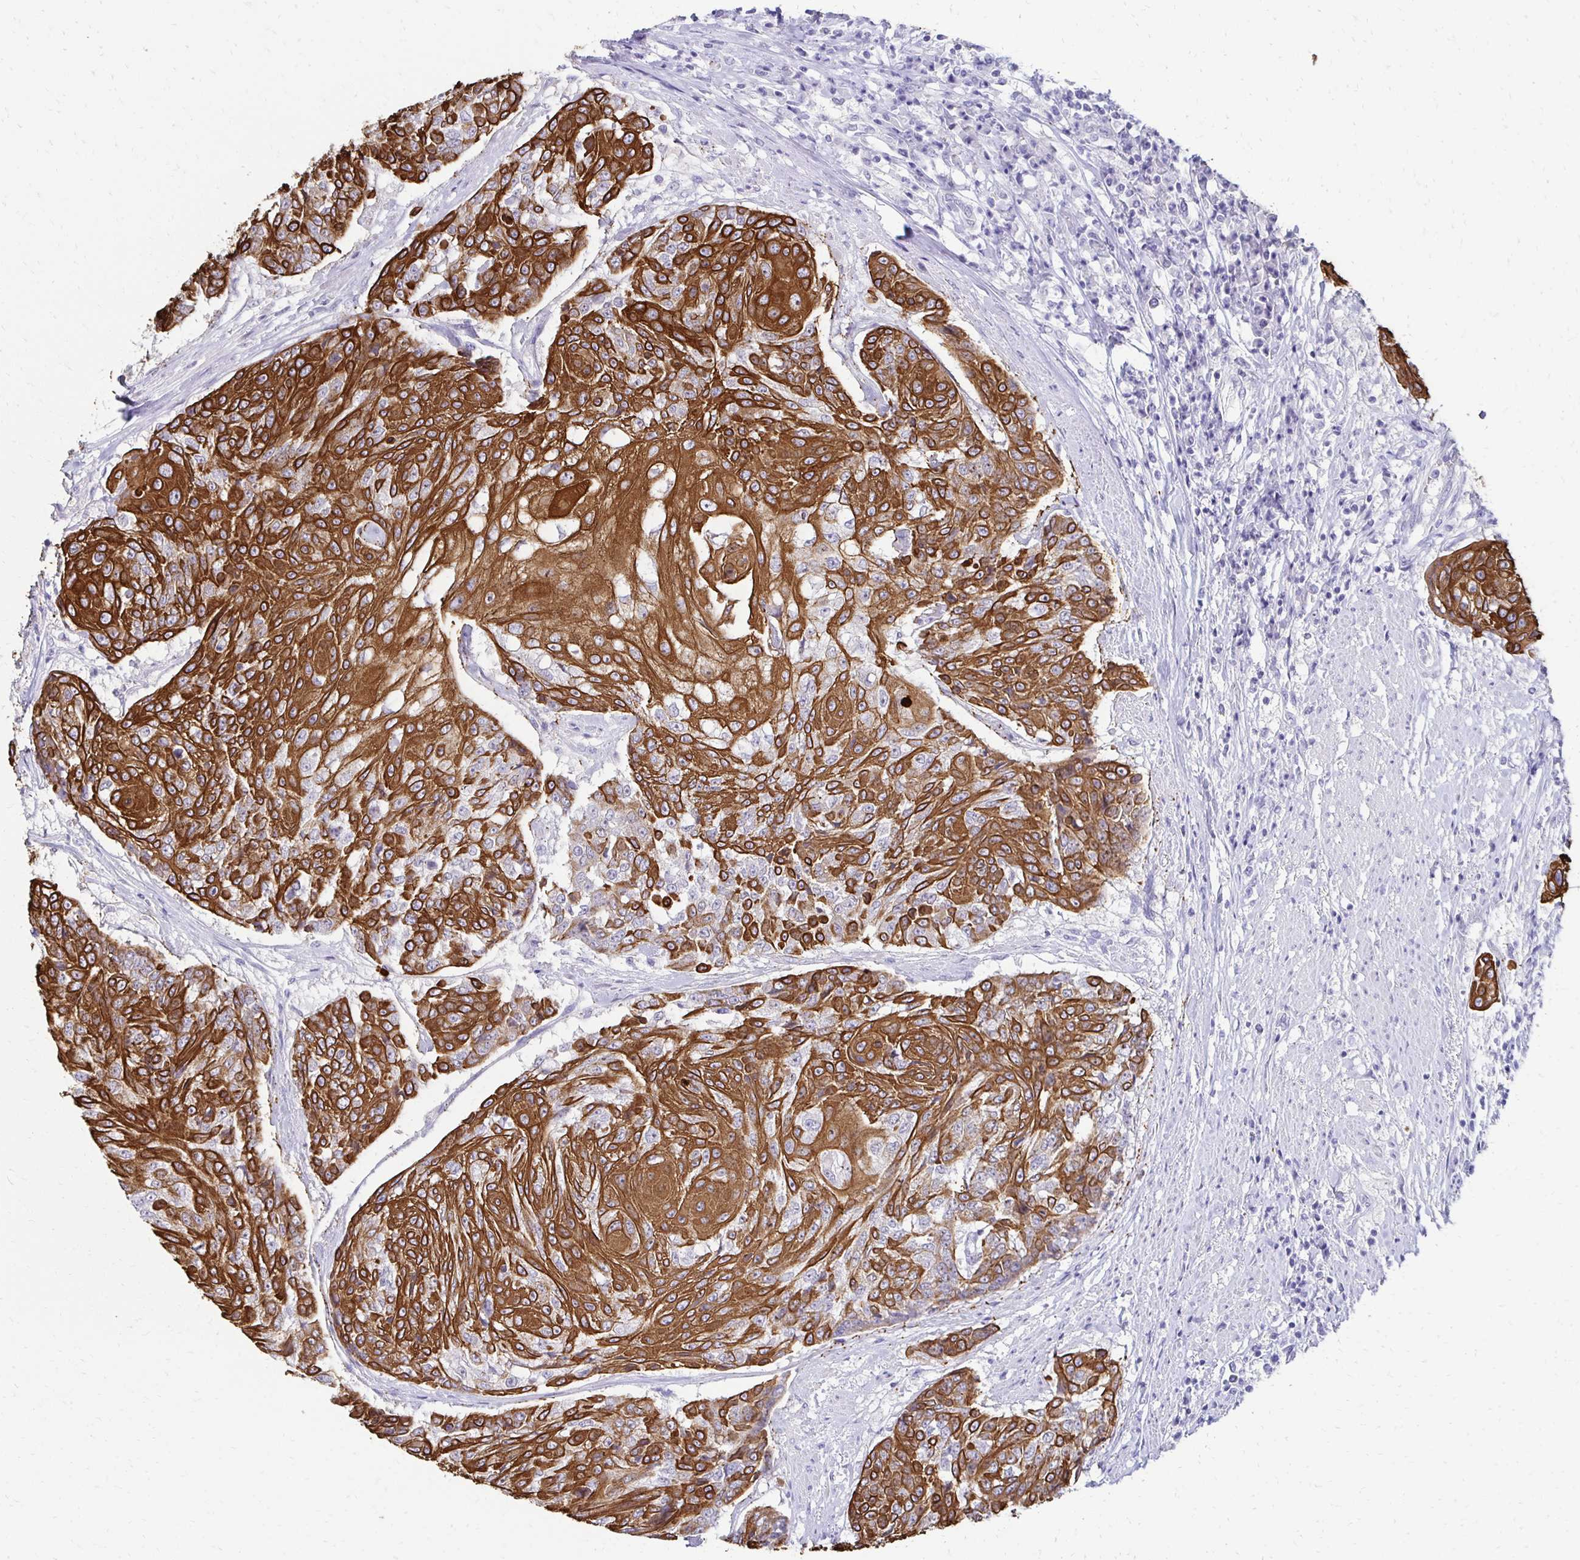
{"staining": {"intensity": "strong", "quantity": ">75%", "location": "cytoplasmic/membranous"}, "tissue": "urothelial cancer", "cell_type": "Tumor cells", "image_type": "cancer", "snomed": [{"axis": "morphology", "description": "Urothelial carcinoma, High grade"}, {"axis": "topography", "description": "Urinary bladder"}], "caption": "High-grade urothelial carcinoma was stained to show a protein in brown. There is high levels of strong cytoplasmic/membranous expression in about >75% of tumor cells. The staining is performed using DAB brown chromogen to label protein expression. The nuclei are counter-stained blue using hematoxylin.", "gene": "C1QTNF2", "patient": {"sex": "female", "age": 63}}